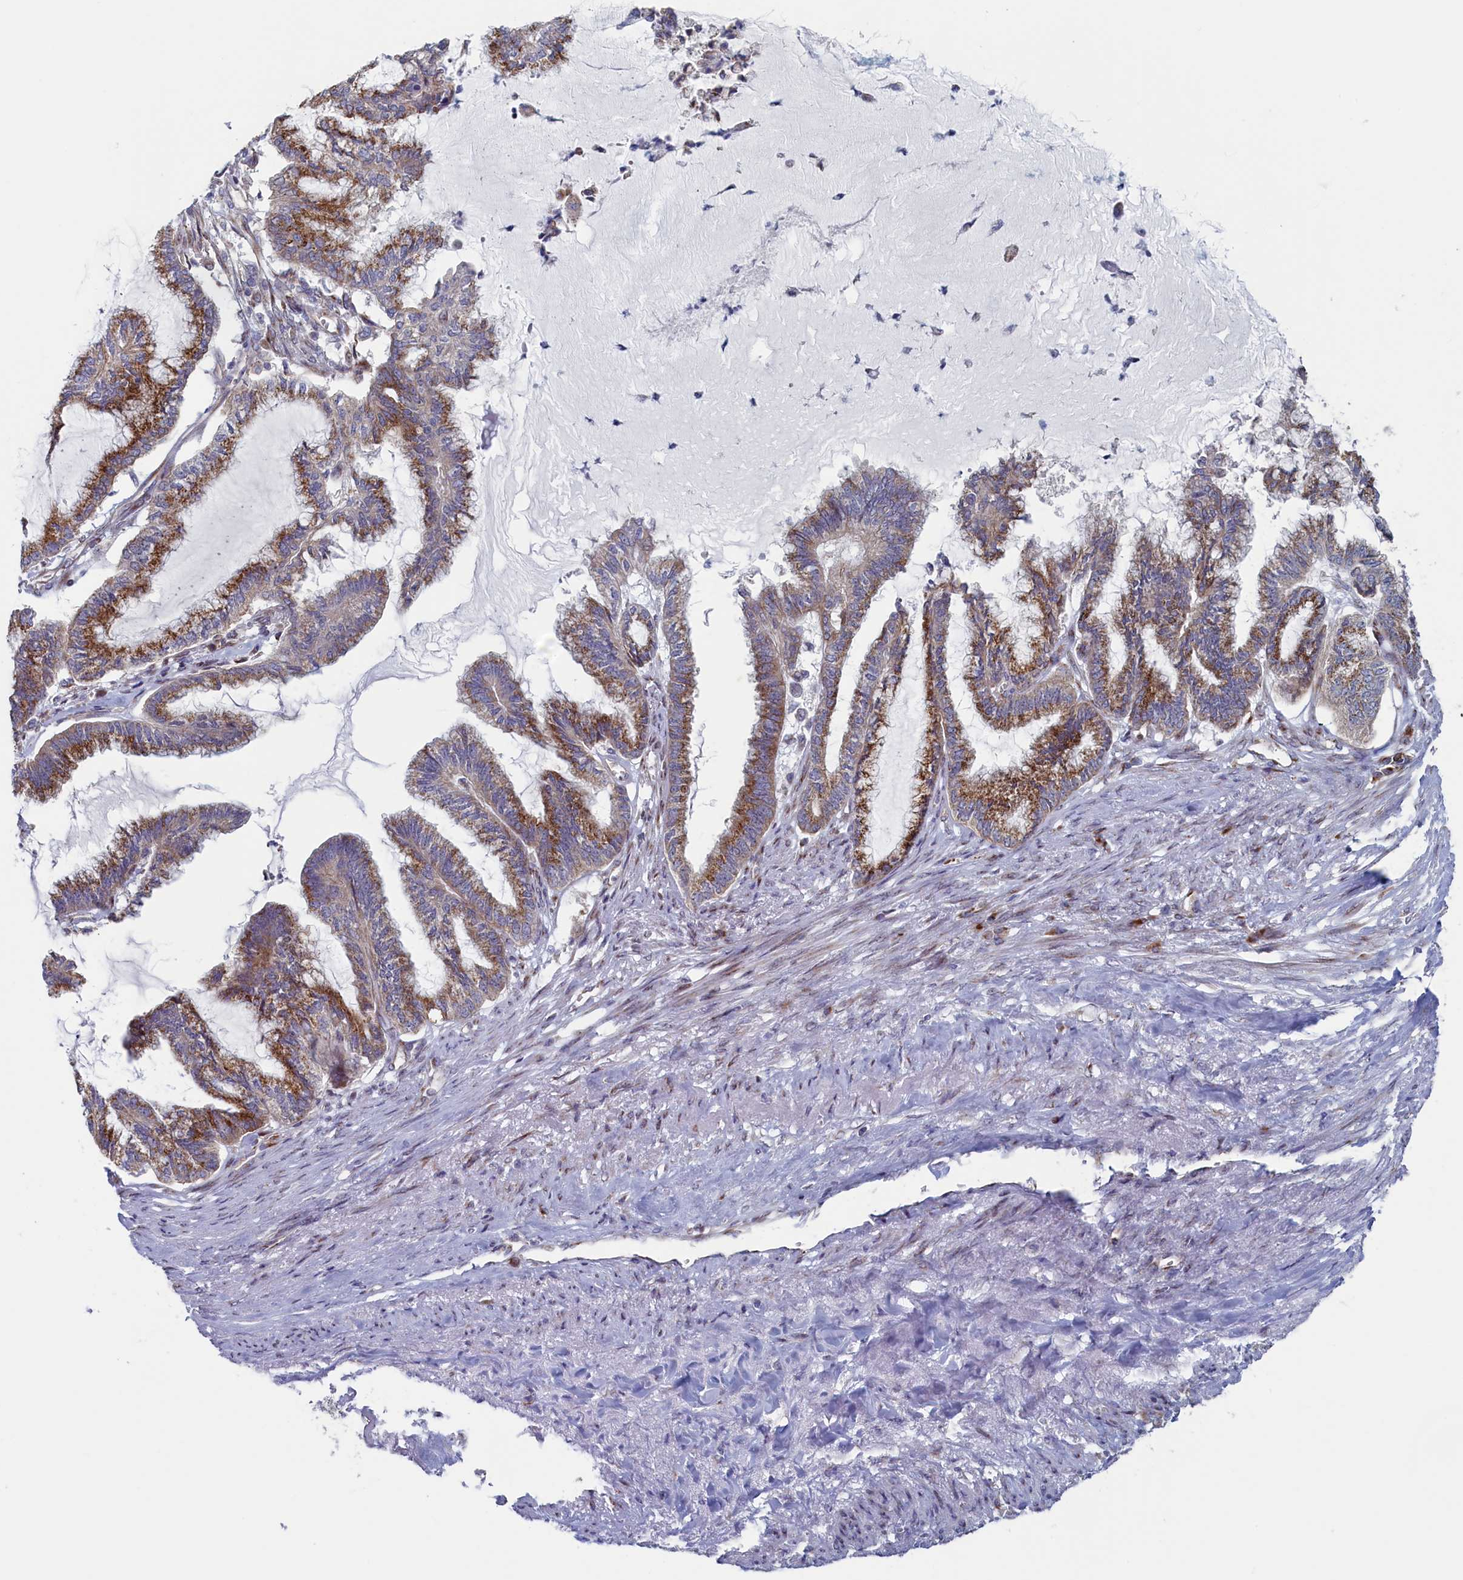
{"staining": {"intensity": "moderate", "quantity": "25%-75%", "location": "cytoplasmic/membranous"}, "tissue": "endometrial cancer", "cell_type": "Tumor cells", "image_type": "cancer", "snomed": [{"axis": "morphology", "description": "Adenocarcinoma, NOS"}, {"axis": "topography", "description": "Endometrium"}], "caption": "The histopathology image displays immunohistochemical staining of endometrial adenocarcinoma. There is moderate cytoplasmic/membranous positivity is appreciated in about 25%-75% of tumor cells. (Stains: DAB in brown, nuclei in blue, Microscopy: brightfield microscopy at high magnification).", "gene": "MTFMT", "patient": {"sex": "female", "age": 86}}